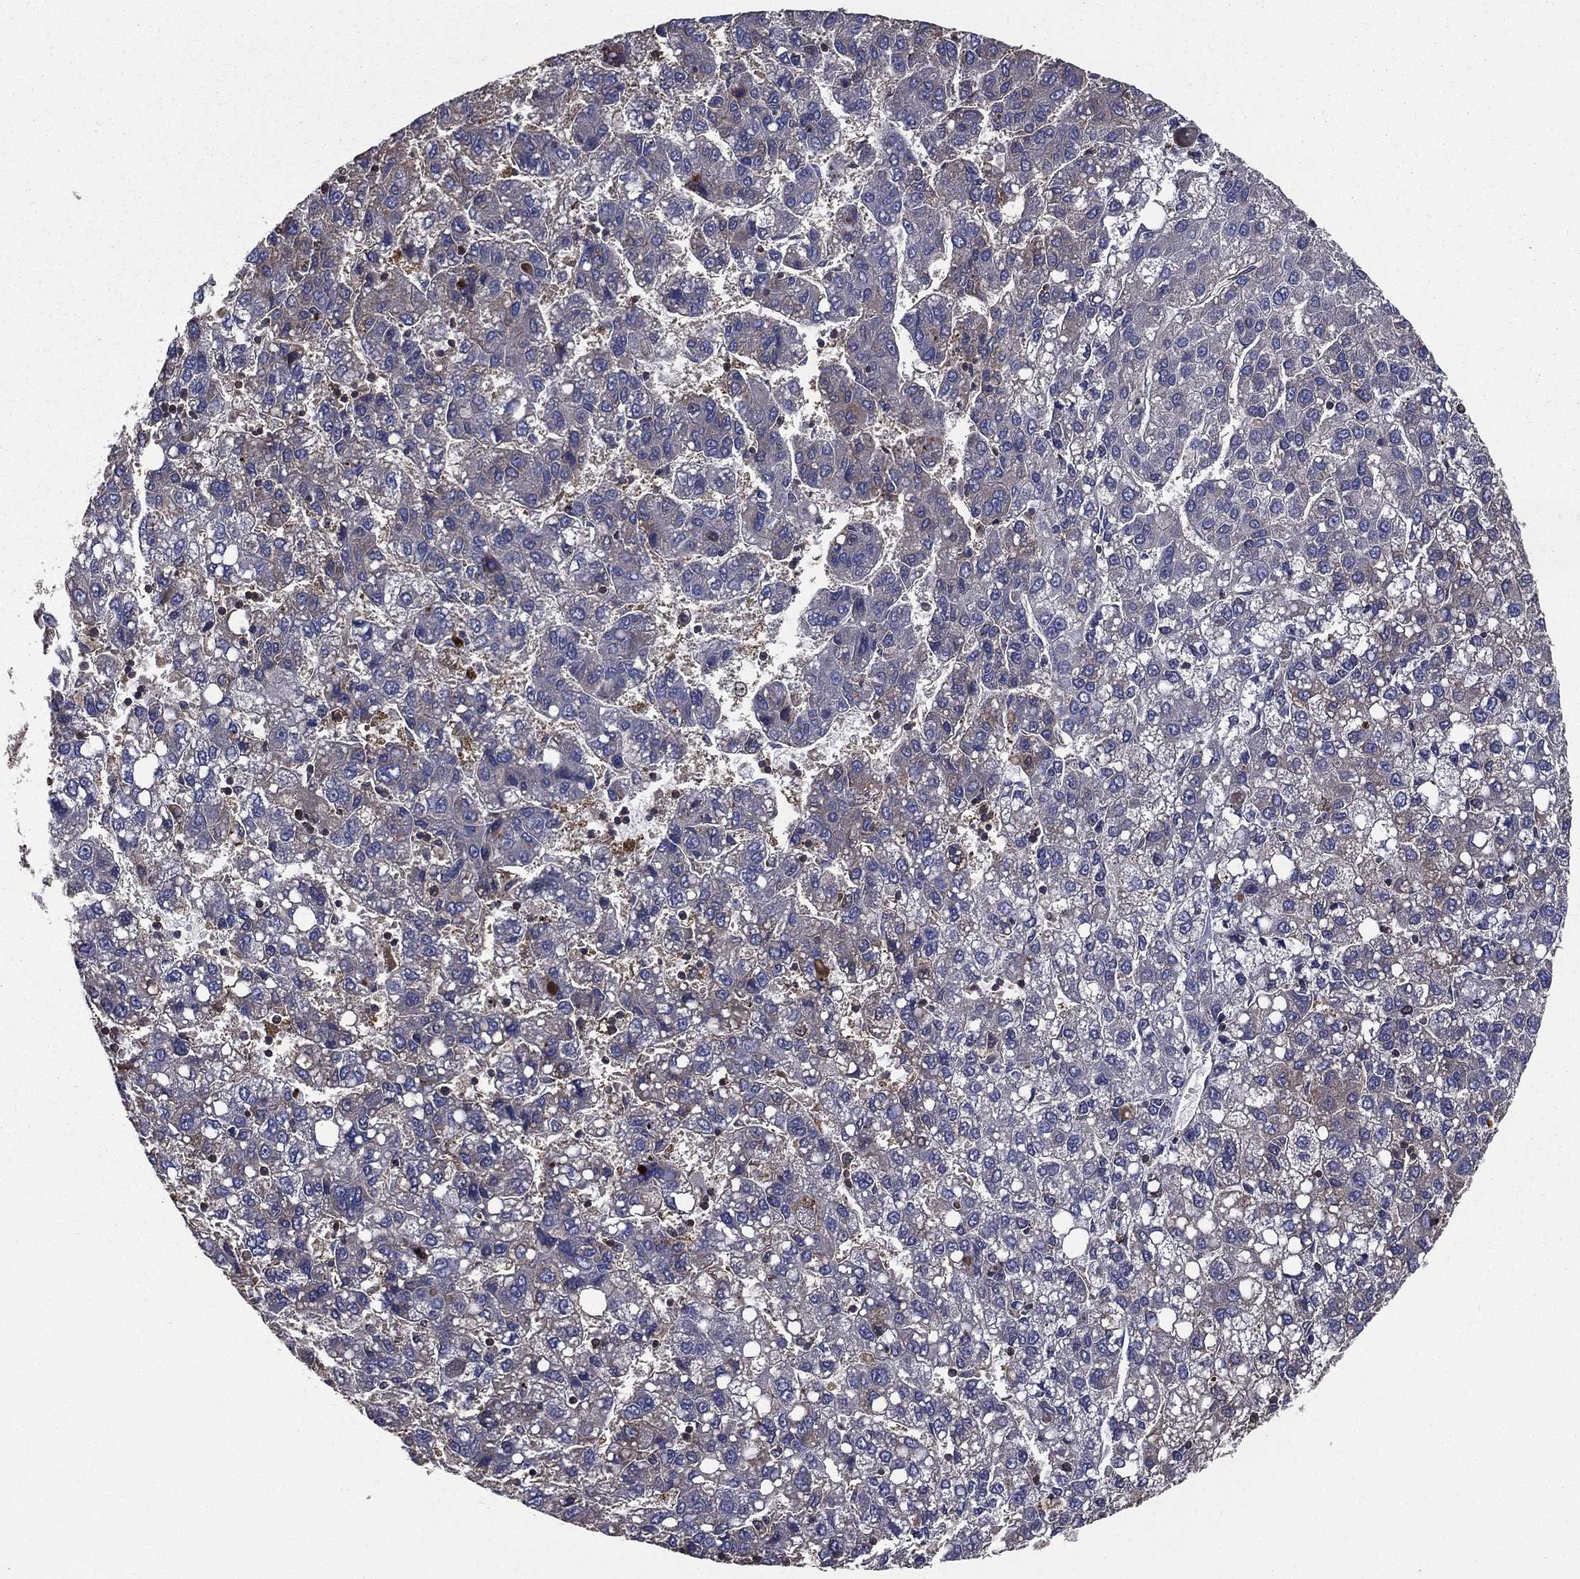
{"staining": {"intensity": "weak", "quantity": "<25%", "location": "cytoplasmic/membranous"}, "tissue": "liver cancer", "cell_type": "Tumor cells", "image_type": "cancer", "snomed": [{"axis": "morphology", "description": "Carcinoma, Hepatocellular, NOS"}, {"axis": "topography", "description": "Liver"}], "caption": "Protein analysis of liver cancer (hepatocellular carcinoma) shows no significant expression in tumor cells. (DAB IHC visualized using brightfield microscopy, high magnification).", "gene": "SARS1", "patient": {"sex": "female", "age": 82}}